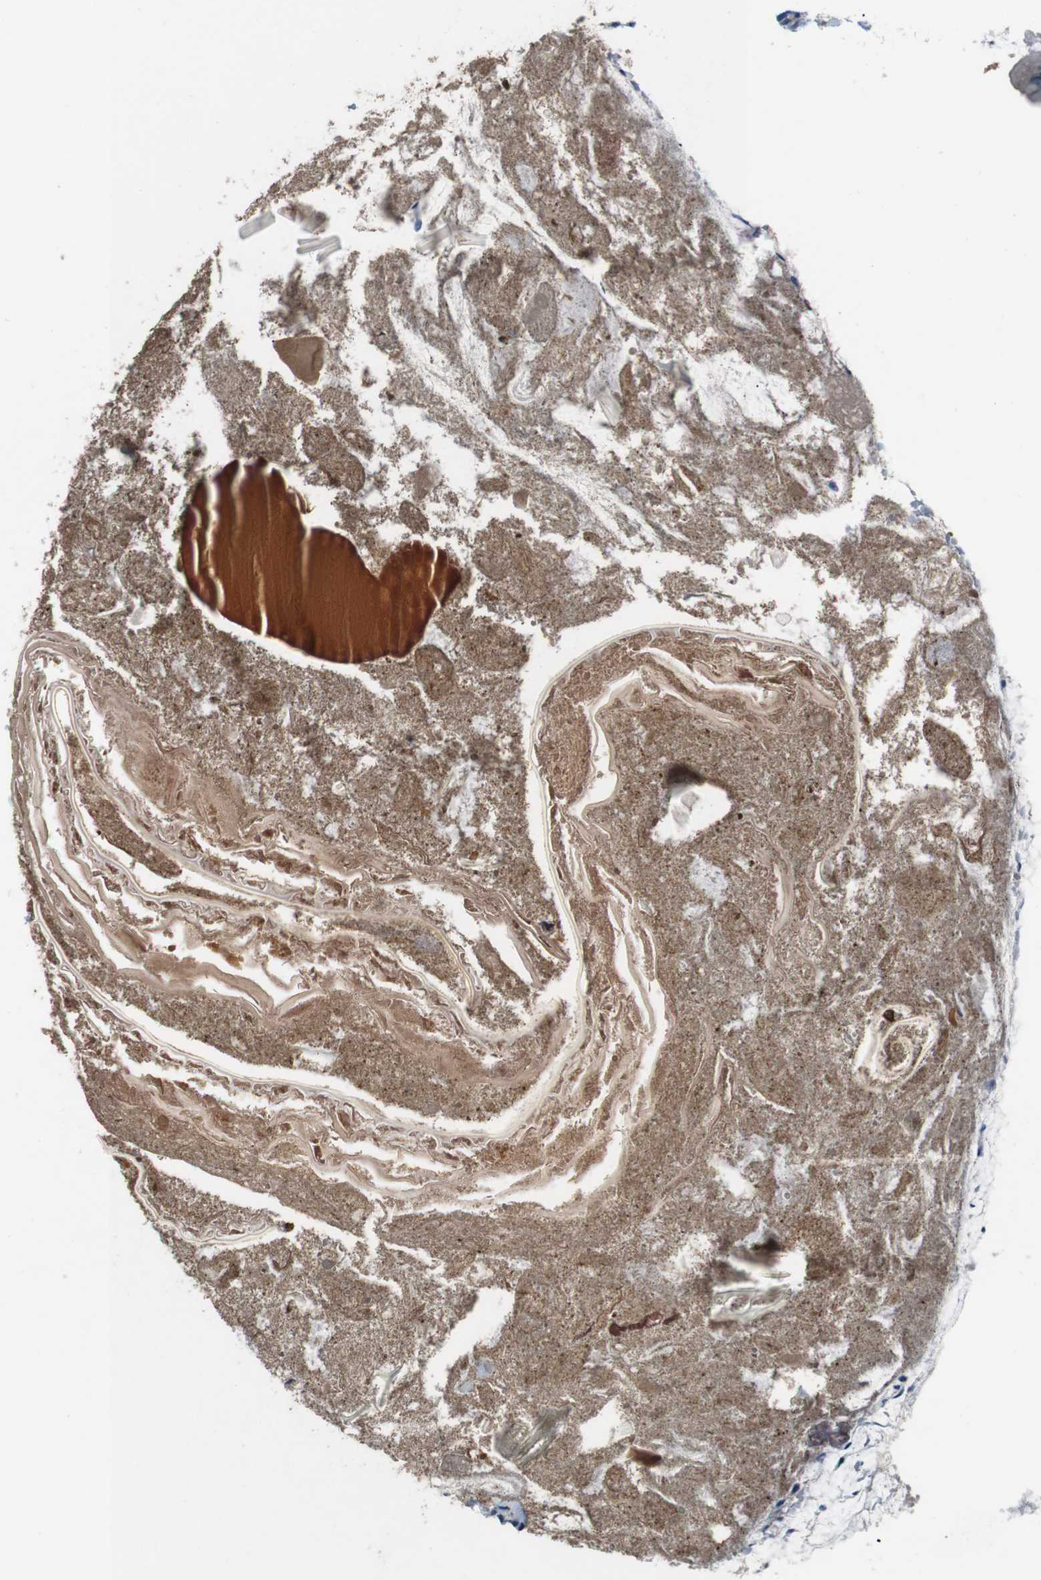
{"staining": {"intensity": "weak", "quantity": "<25%", "location": "cytoplasmic/membranous"}, "tissue": "appendix", "cell_type": "Glandular cells", "image_type": "normal", "snomed": [{"axis": "morphology", "description": "Normal tissue, NOS"}, {"axis": "topography", "description": "Appendix"}], "caption": "High power microscopy photomicrograph of an IHC micrograph of unremarkable appendix, revealing no significant expression in glandular cells.", "gene": "NANOS2", "patient": {"sex": "male", "age": 52}}